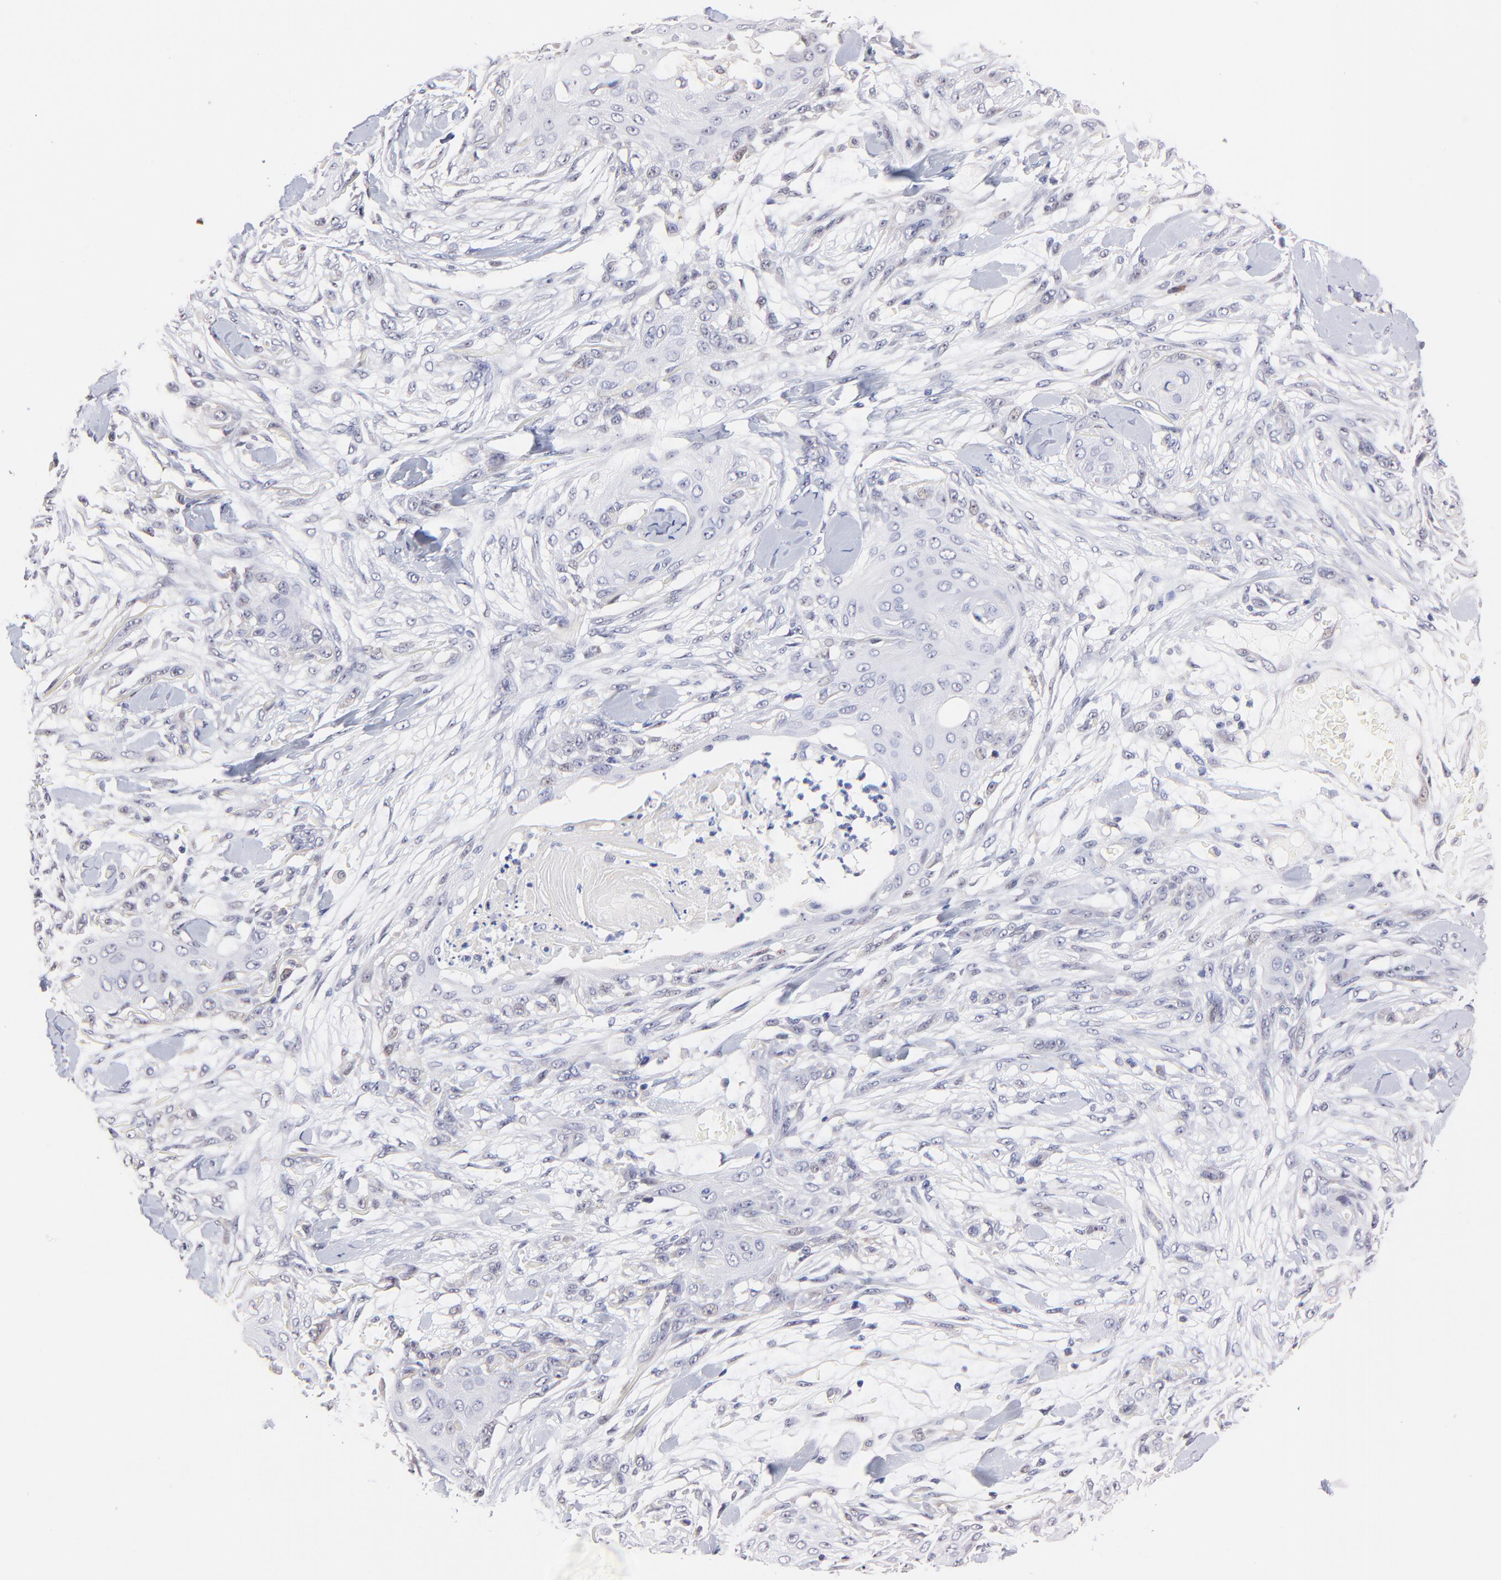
{"staining": {"intensity": "negative", "quantity": "none", "location": "none"}, "tissue": "skin cancer", "cell_type": "Tumor cells", "image_type": "cancer", "snomed": [{"axis": "morphology", "description": "Squamous cell carcinoma, NOS"}, {"axis": "topography", "description": "Skin"}], "caption": "DAB (3,3'-diaminobenzidine) immunohistochemical staining of skin cancer demonstrates no significant positivity in tumor cells. Brightfield microscopy of immunohistochemistry stained with DAB (brown) and hematoxylin (blue), captured at high magnification.", "gene": "ZNF155", "patient": {"sex": "female", "age": 59}}